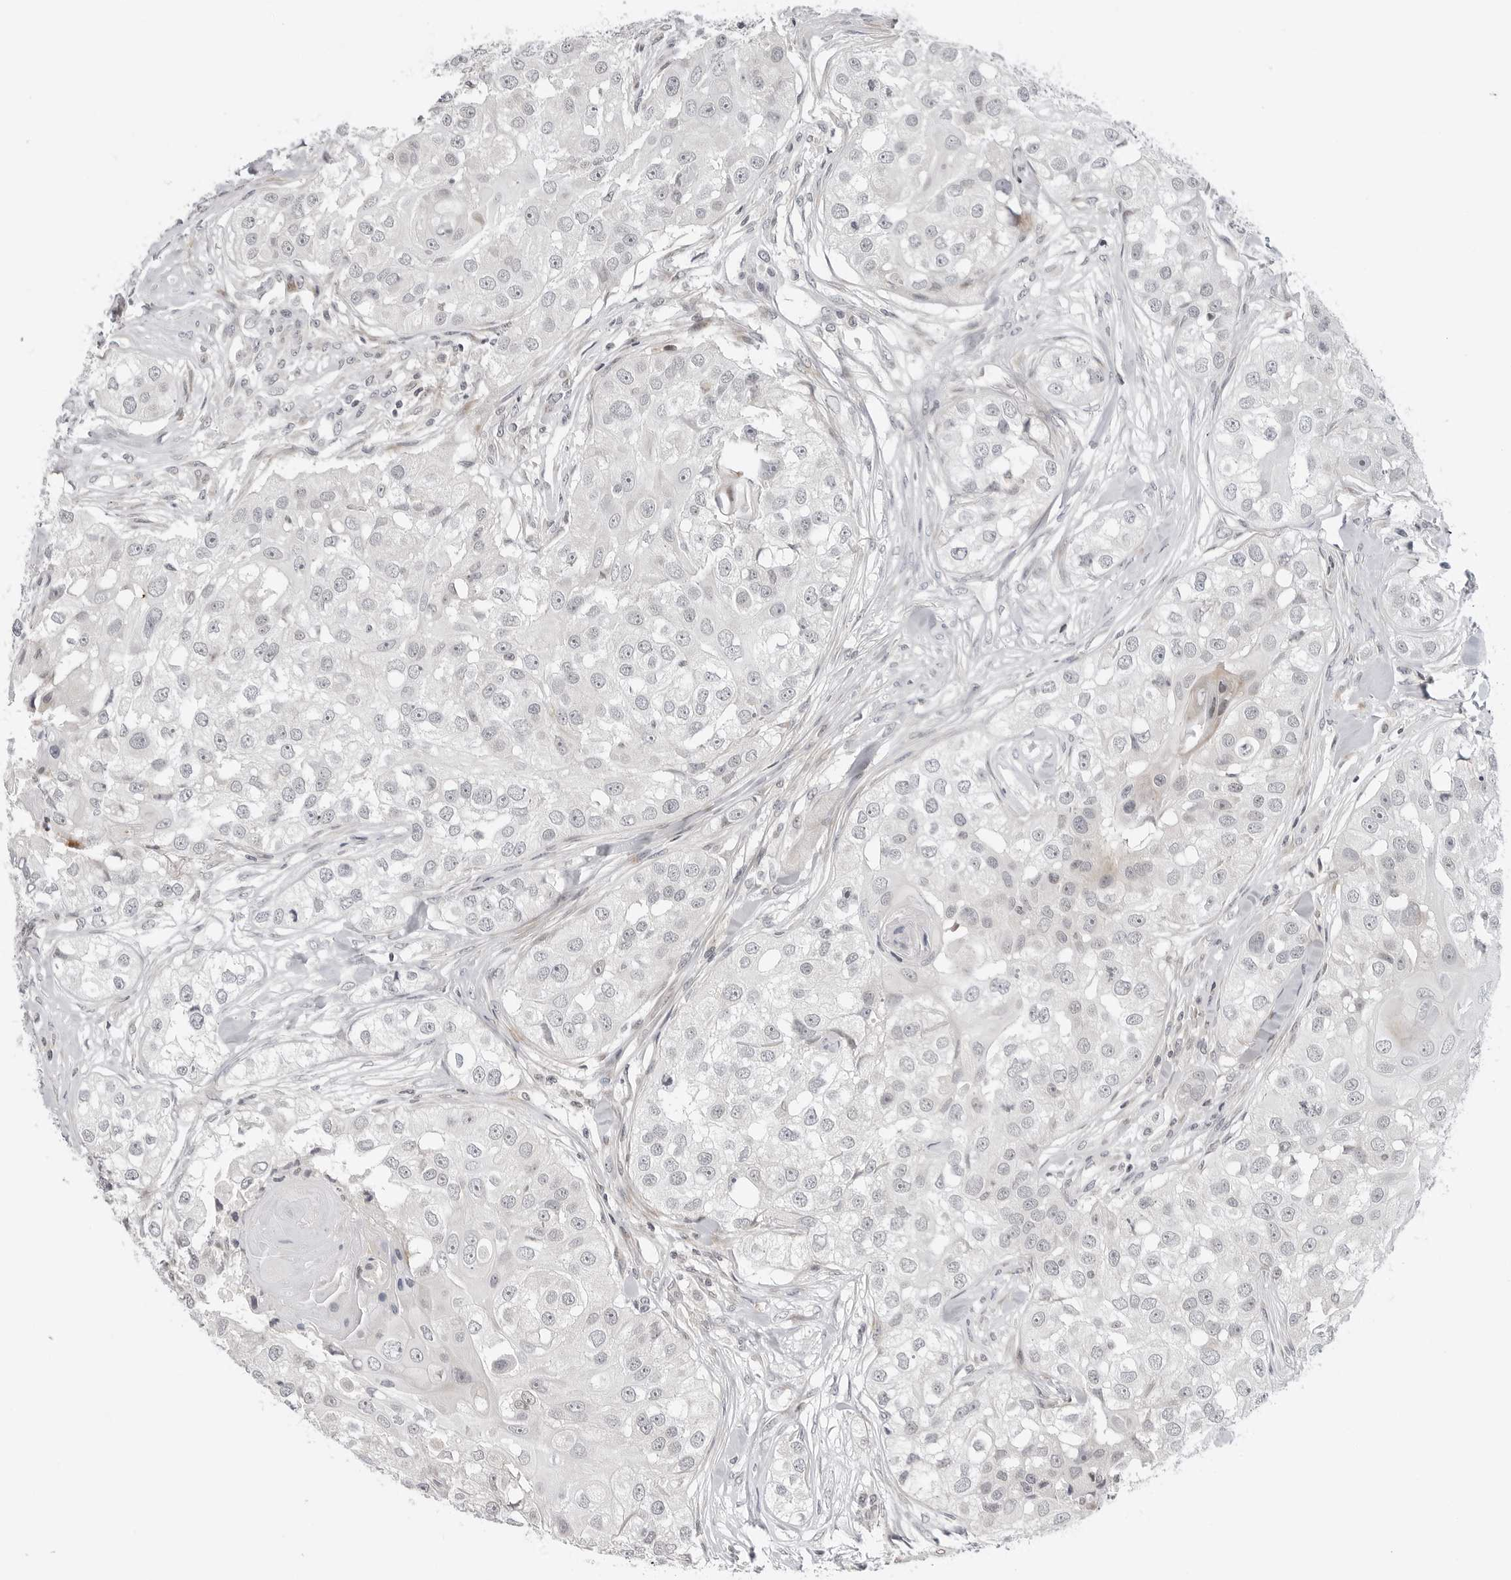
{"staining": {"intensity": "negative", "quantity": "none", "location": "none"}, "tissue": "head and neck cancer", "cell_type": "Tumor cells", "image_type": "cancer", "snomed": [{"axis": "morphology", "description": "Normal tissue, NOS"}, {"axis": "morphology", "description": "Squamous cell carcinoma, NOS"}, {"axis": "topography", "description": "Skeletal muscle"}, {"axis": "topography", "description": "Head-Neck"}], "caption": "There is no significant staining in tumor cells of head and neck squamous cell carcinoma. The staining is performed using DAB brown chromogen with nuclei counter-stained in using hematoxylin.", "gene": "ADAMTS5", "patient": {"sex": "male", "age": 51}}